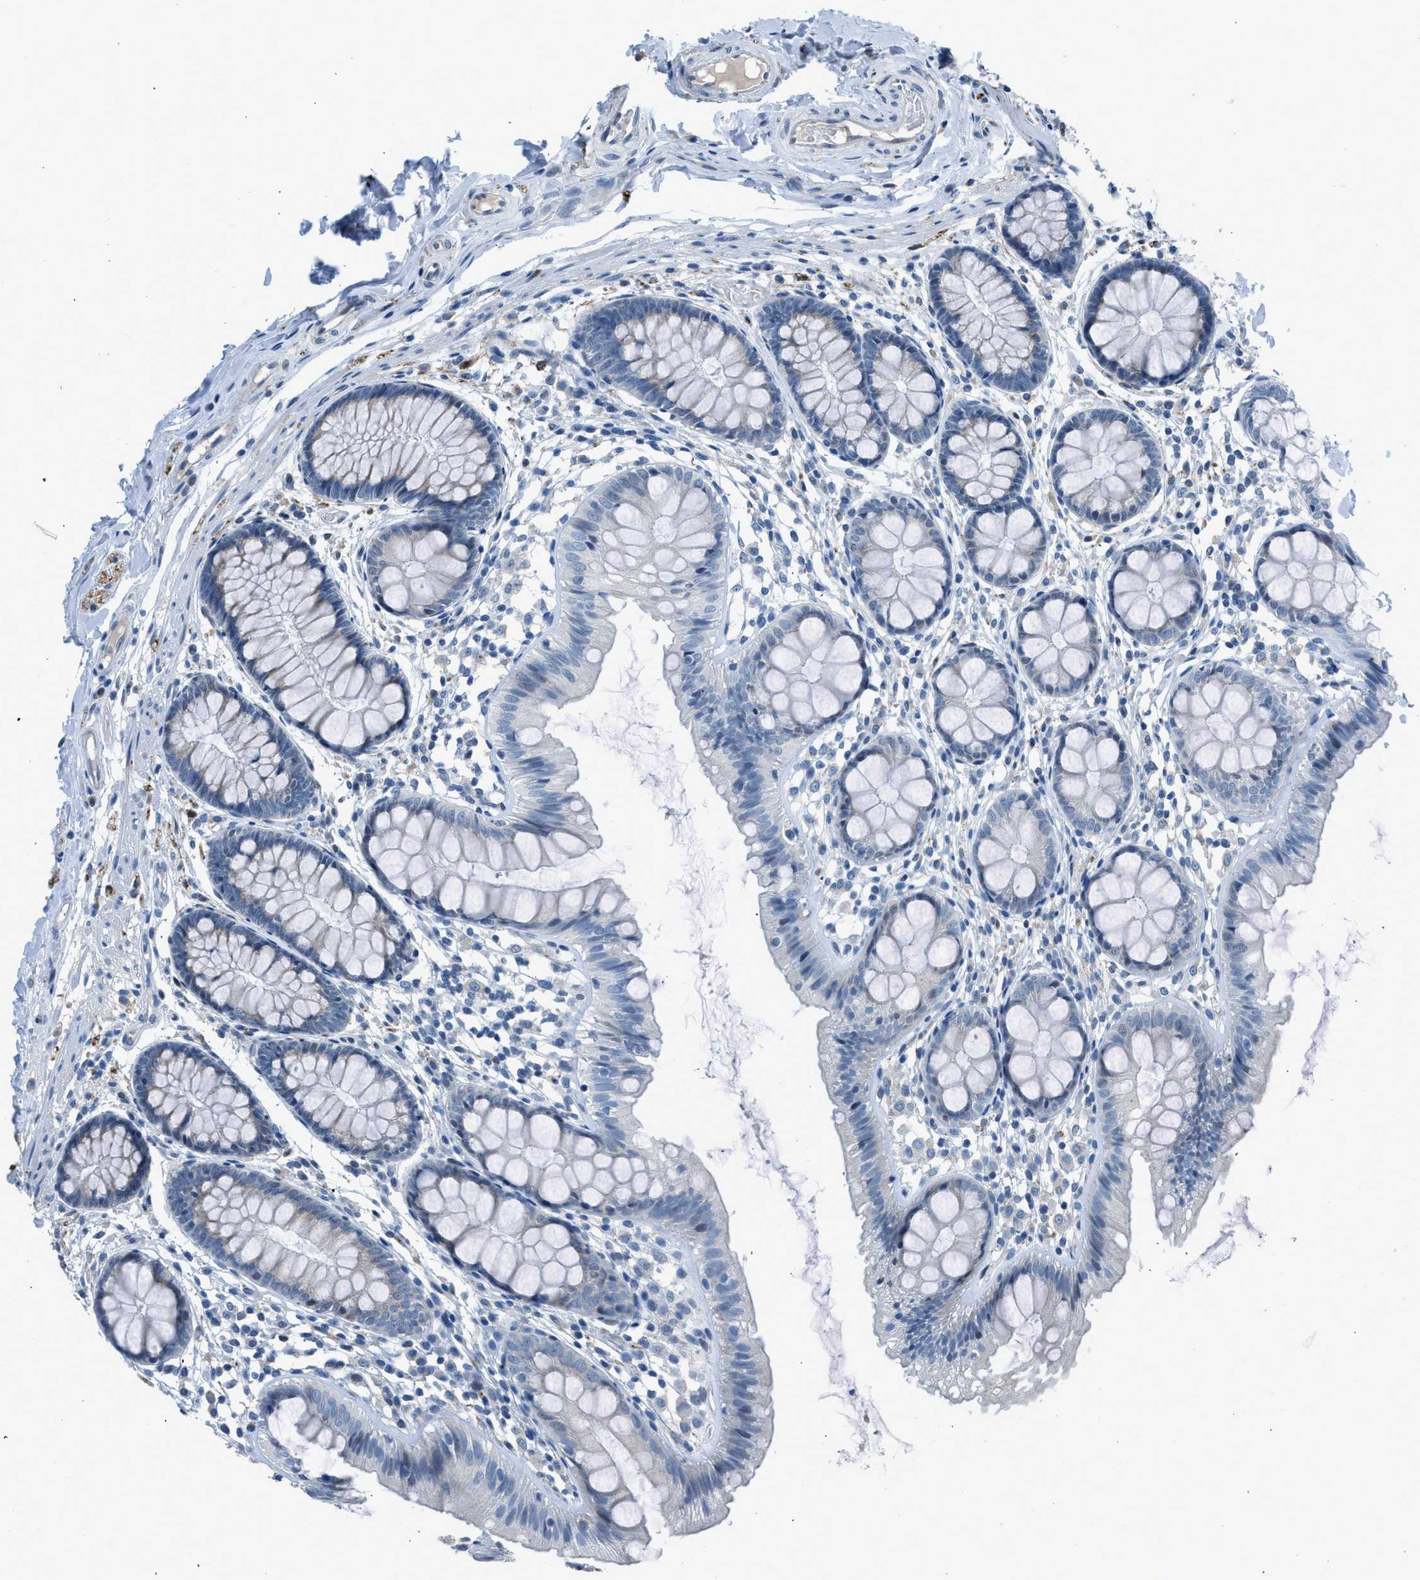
{"staining": {"intensity": "negative", "quantity": "none", "location": "none"}, "tissue": "colon", "cell_type": "Endothelial cells", "image_type": "normal", "snomed": [{"axis": "morphology", "description": "Normal tissue, NOS"}, {"axis": "topography", "description": "Colon"}], "caption": "Immunohistochemistry of normal colon reveals no staining in endothelial cells. (DAB (3,3'-diaminobenzidine) IHC, high magnification).", "gene": "RNF41", "patient": {"sex": "female", "age": 56}}